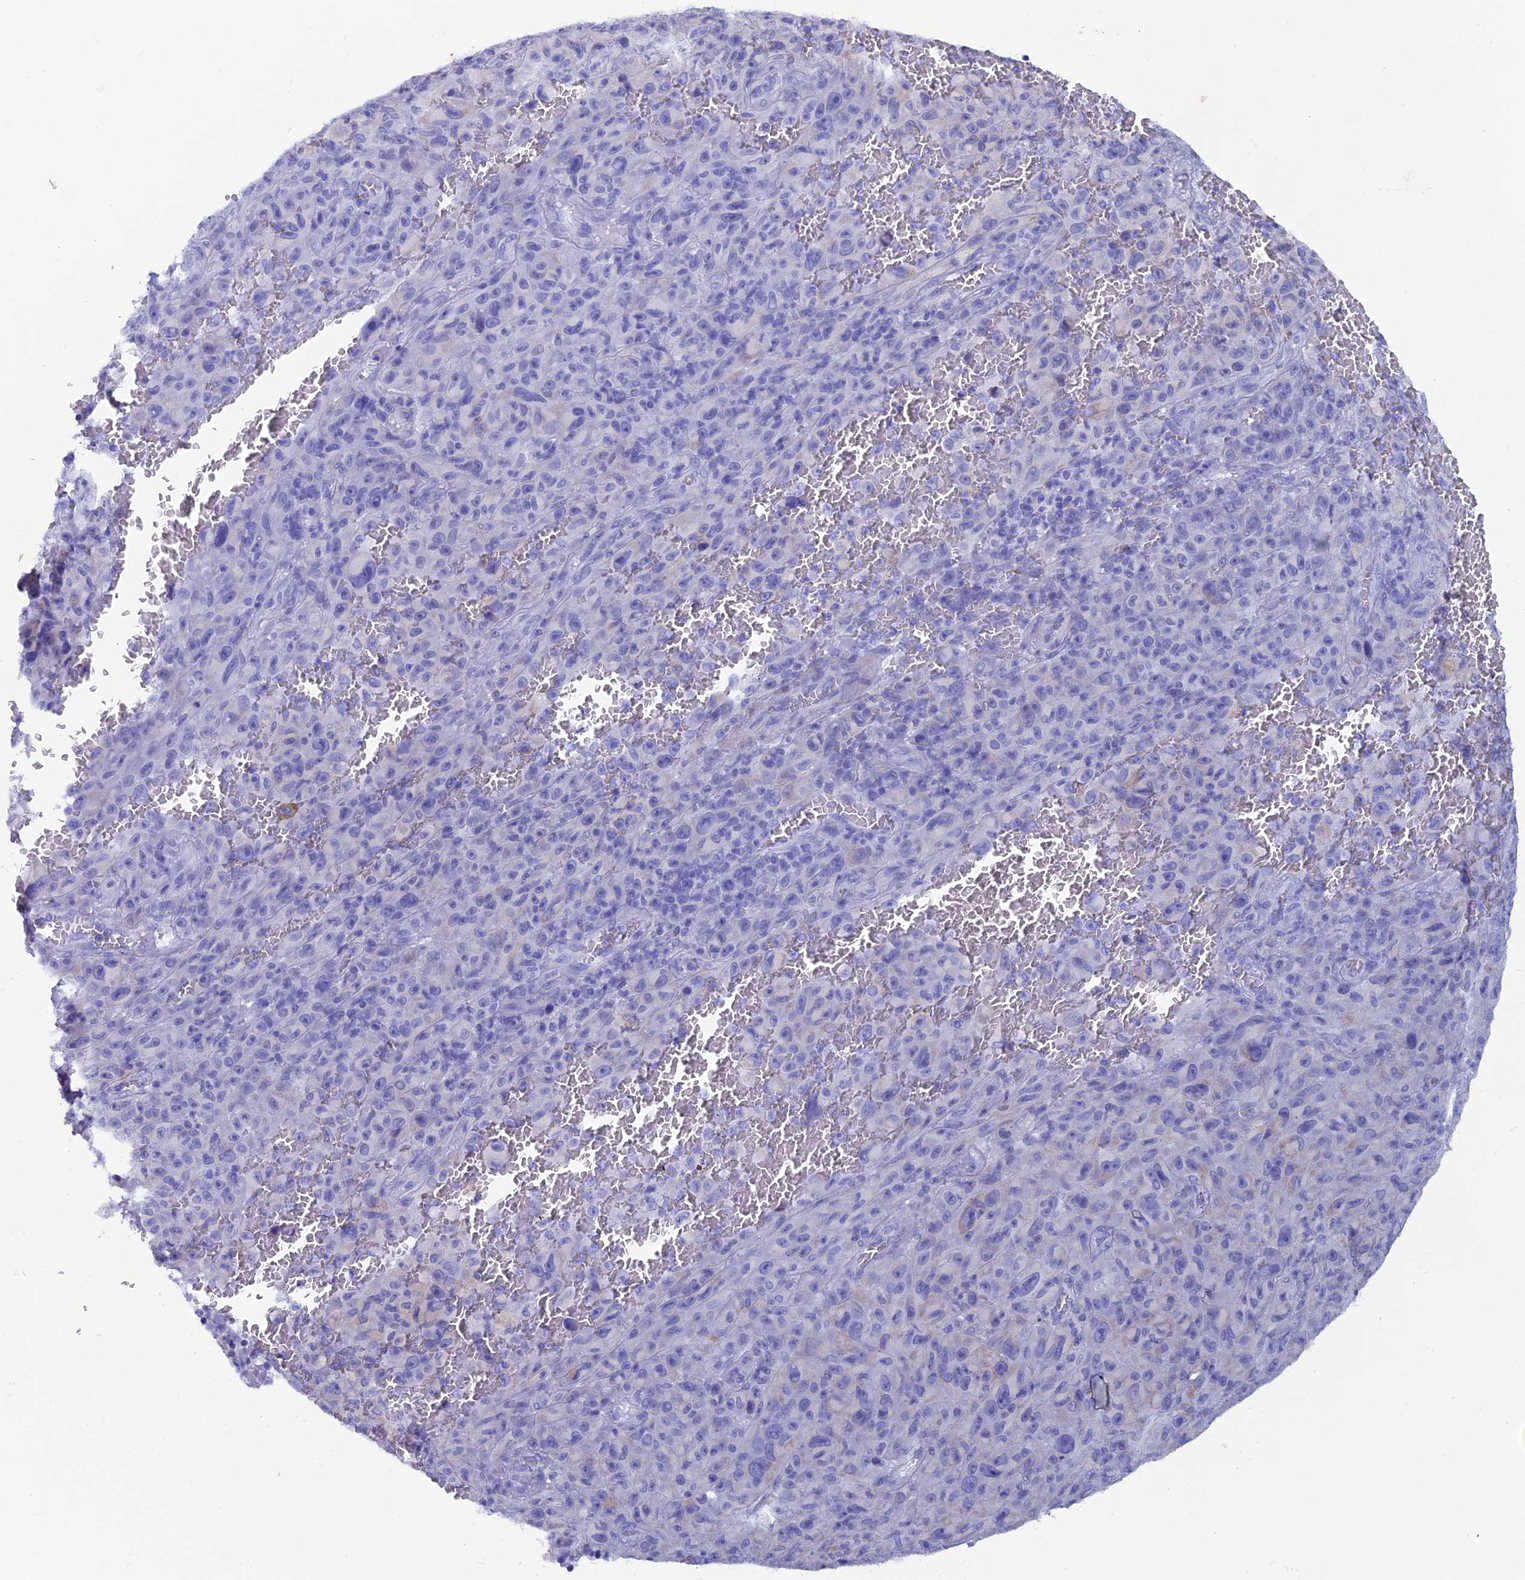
{"staining": {"intensity": "negative", "quantity": "none", "location": "none"}, "tissue": "melanoma", "cell_type": "Tumor cells", "image_type": "cancer", "snomed": [{"axis": "morphology", "description": "Malignant melanoma, NOS"}, {"axis": "topography", "description": "Skin"}], "caption": "A photomicrograph of malignant melanoma stained for a protein exhibits no brown staining in tumor cells.", "gene": "AK4", "patient": {"sex": "female", "age": 82}}